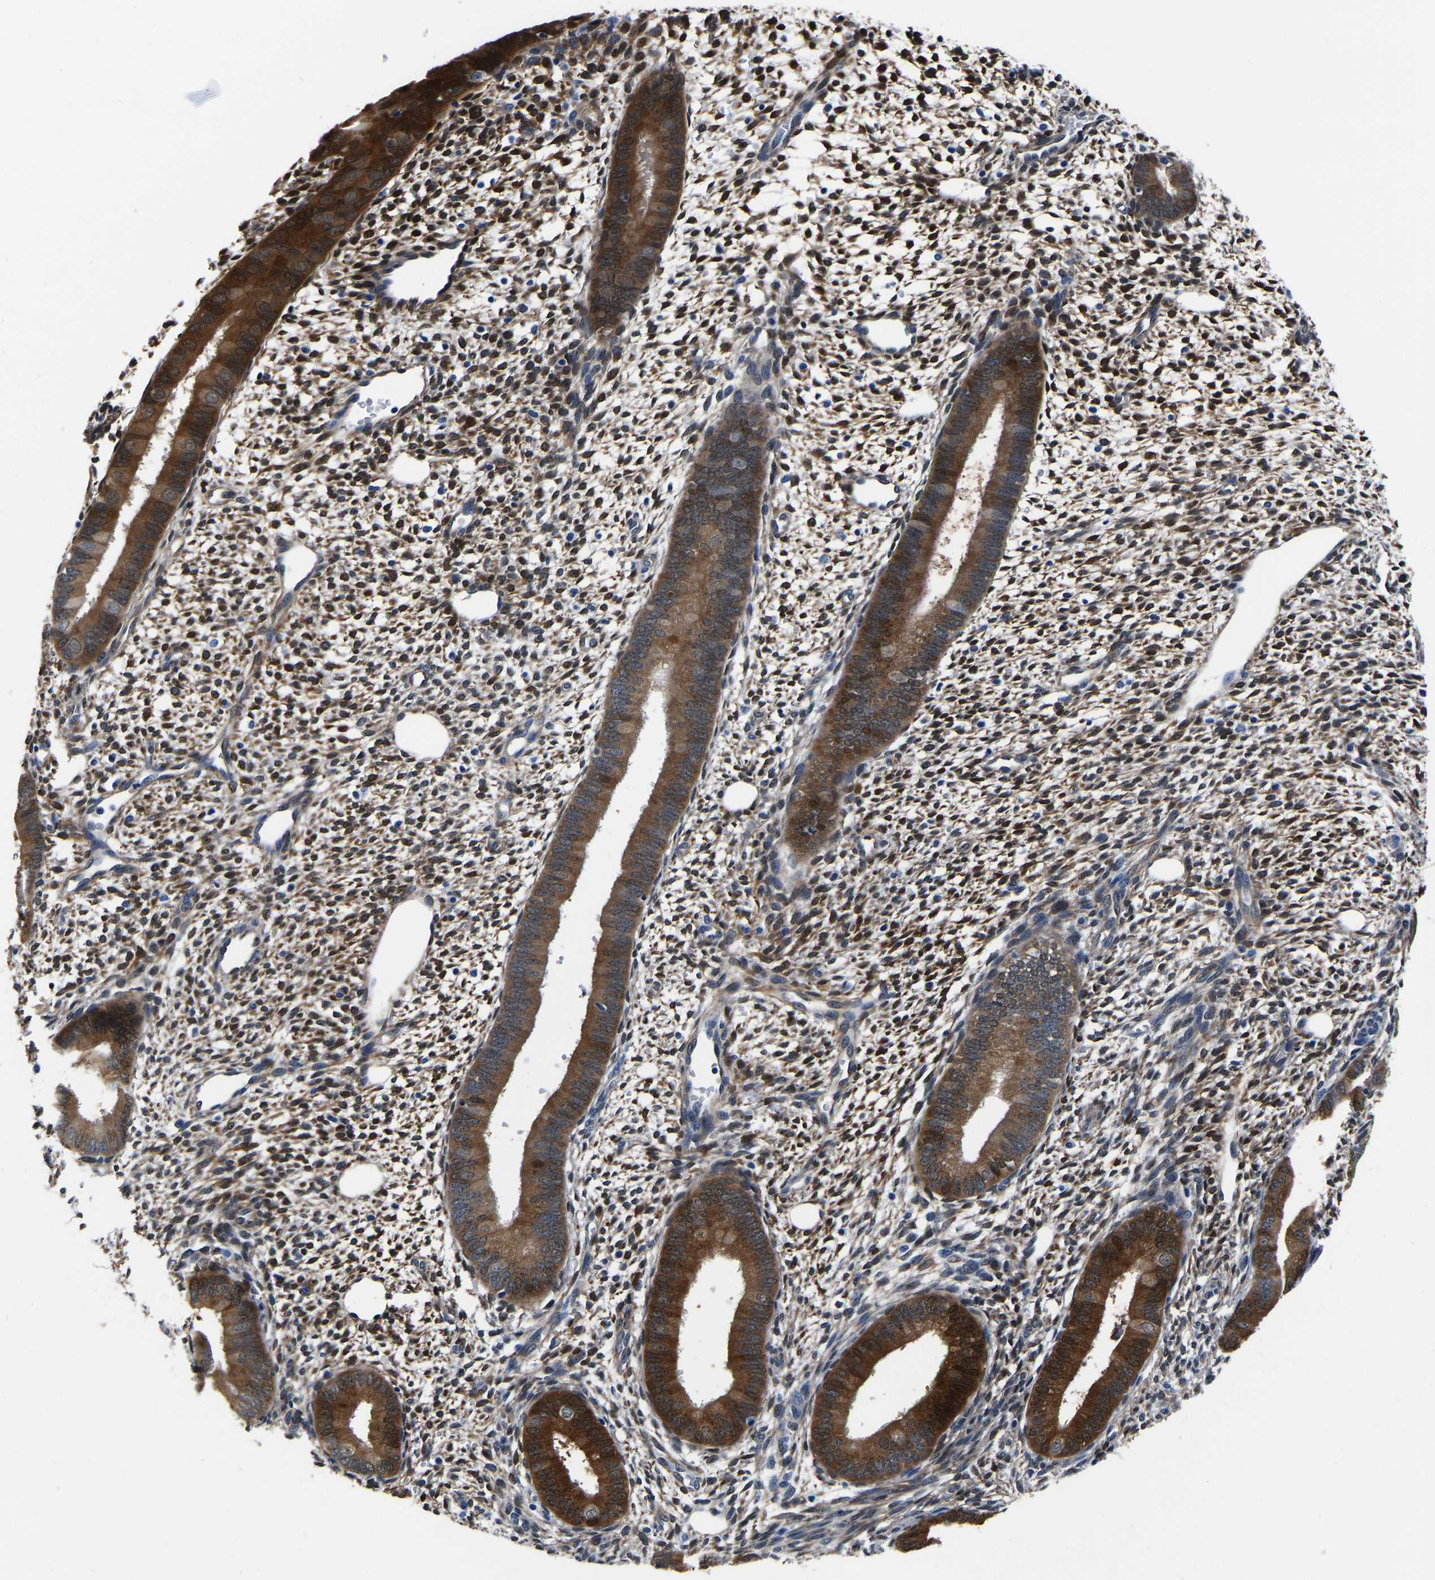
{"staining": {"intensity": "moderate", "quantity": ">75%", "location": "cytoplasmic/membranous"}, "tissue": "endometrium", "cell_type": "Cells in endometrial stroma", "image_type": "normal", "snomed": [{"axis": "morphology", "description": "Normal tissue, NOS"}, {"axis": "topography", "description": "Endometrium"}], "caption": "Immunohistochemistry (IHC) staining of normal endometrium, which exhibits medium levels of moderate cytoplasmic/membranous staining in about >75% of cells in endometrial stroma indicating moderate cytoplasmic/membranous protein staining. The staining was performed using DAB (3,3'-diaminobenzidine) (brown) for protein detection and nuclei were counterstained in hematoxylin (blue).", "gene": "S100A13", "patient": {"sex": "female", "age": 46}}